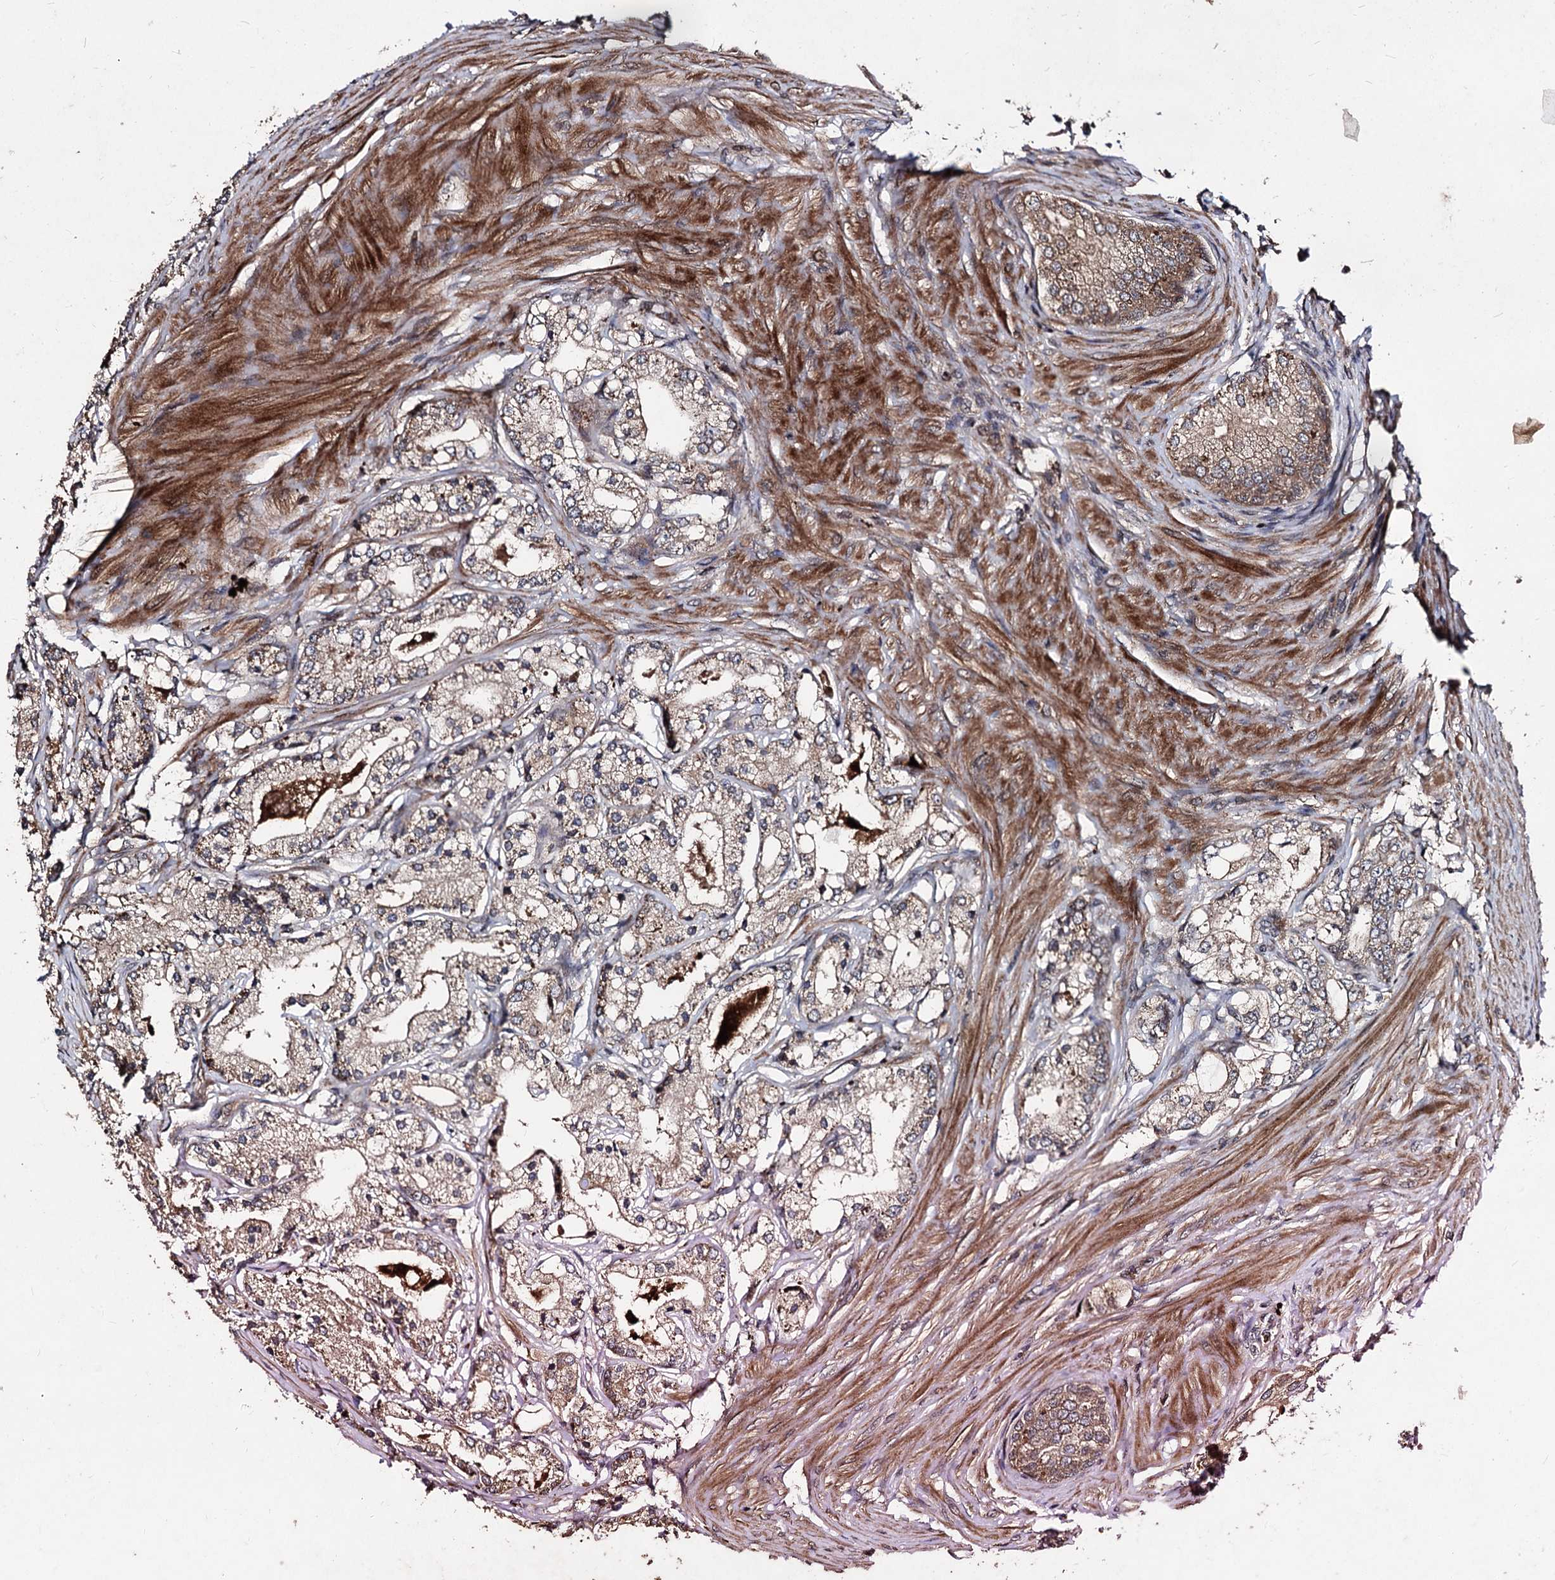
{"staining": {"intensity": "weak", "quantity": "25%-75%", "location": "cytoplasmic/membranous"}, "tissue": "prostate cancer", "cell_type": "Tumor cells", "image_type": "cancer", "snomed": [{"axis": "morphology", "description": "Adenocarcinoma, High grade"}, {"axis": "topography", "description": "Prostate"}], "caption": "Prostate cancer was stained to show a protein in brown. There is low levels of weak cytoplasmic/membranous positivity in about 25%-75% of tumor cells.", "gene": "BCL2L2", "patient": {"sex": "male", "age": 59}}